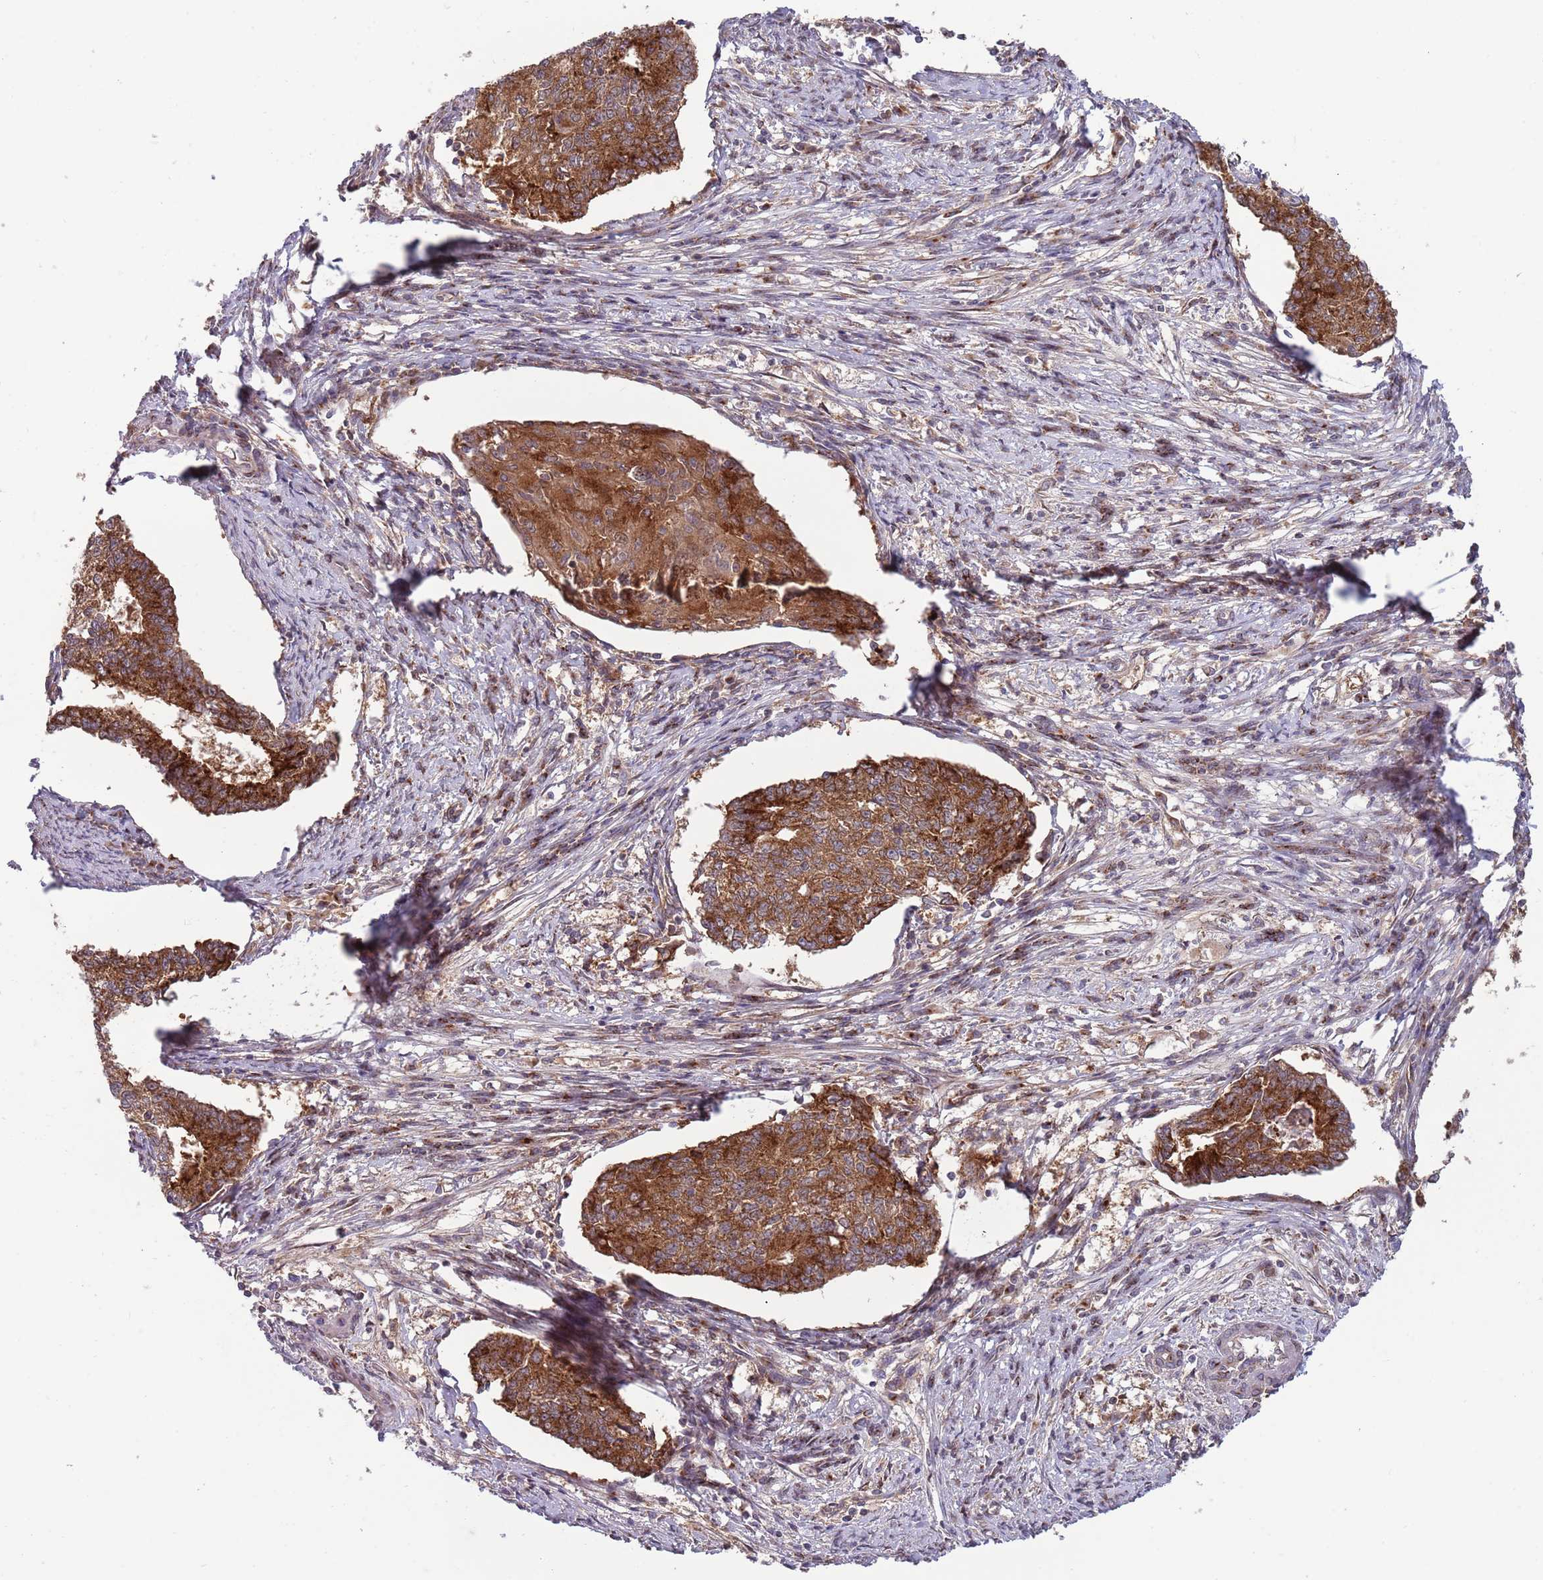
{"staining": {"intensity": "strong", "quantity": ">75%", "location": "cytoplasmic/membranous"}, "tissue": "endometrial cancer", "cell_type": "Tumor cells", "image_type": "cancer", "snomed": [{"axis": "morphology", "description": "Adenocarcinoma, NOS"}, {"axis": "topography", "description": "Endometrium"}], "caption": "An immunohistochemistry (IHC) image of neoplastic tissue is shown. Protein staining in brown labels strong cytoplasmic/membranous positivity in endometrial adenocarcinoma within tumor cells.", "gene": "BTBD7", "patient": {"sex": "female", "age": 56}}